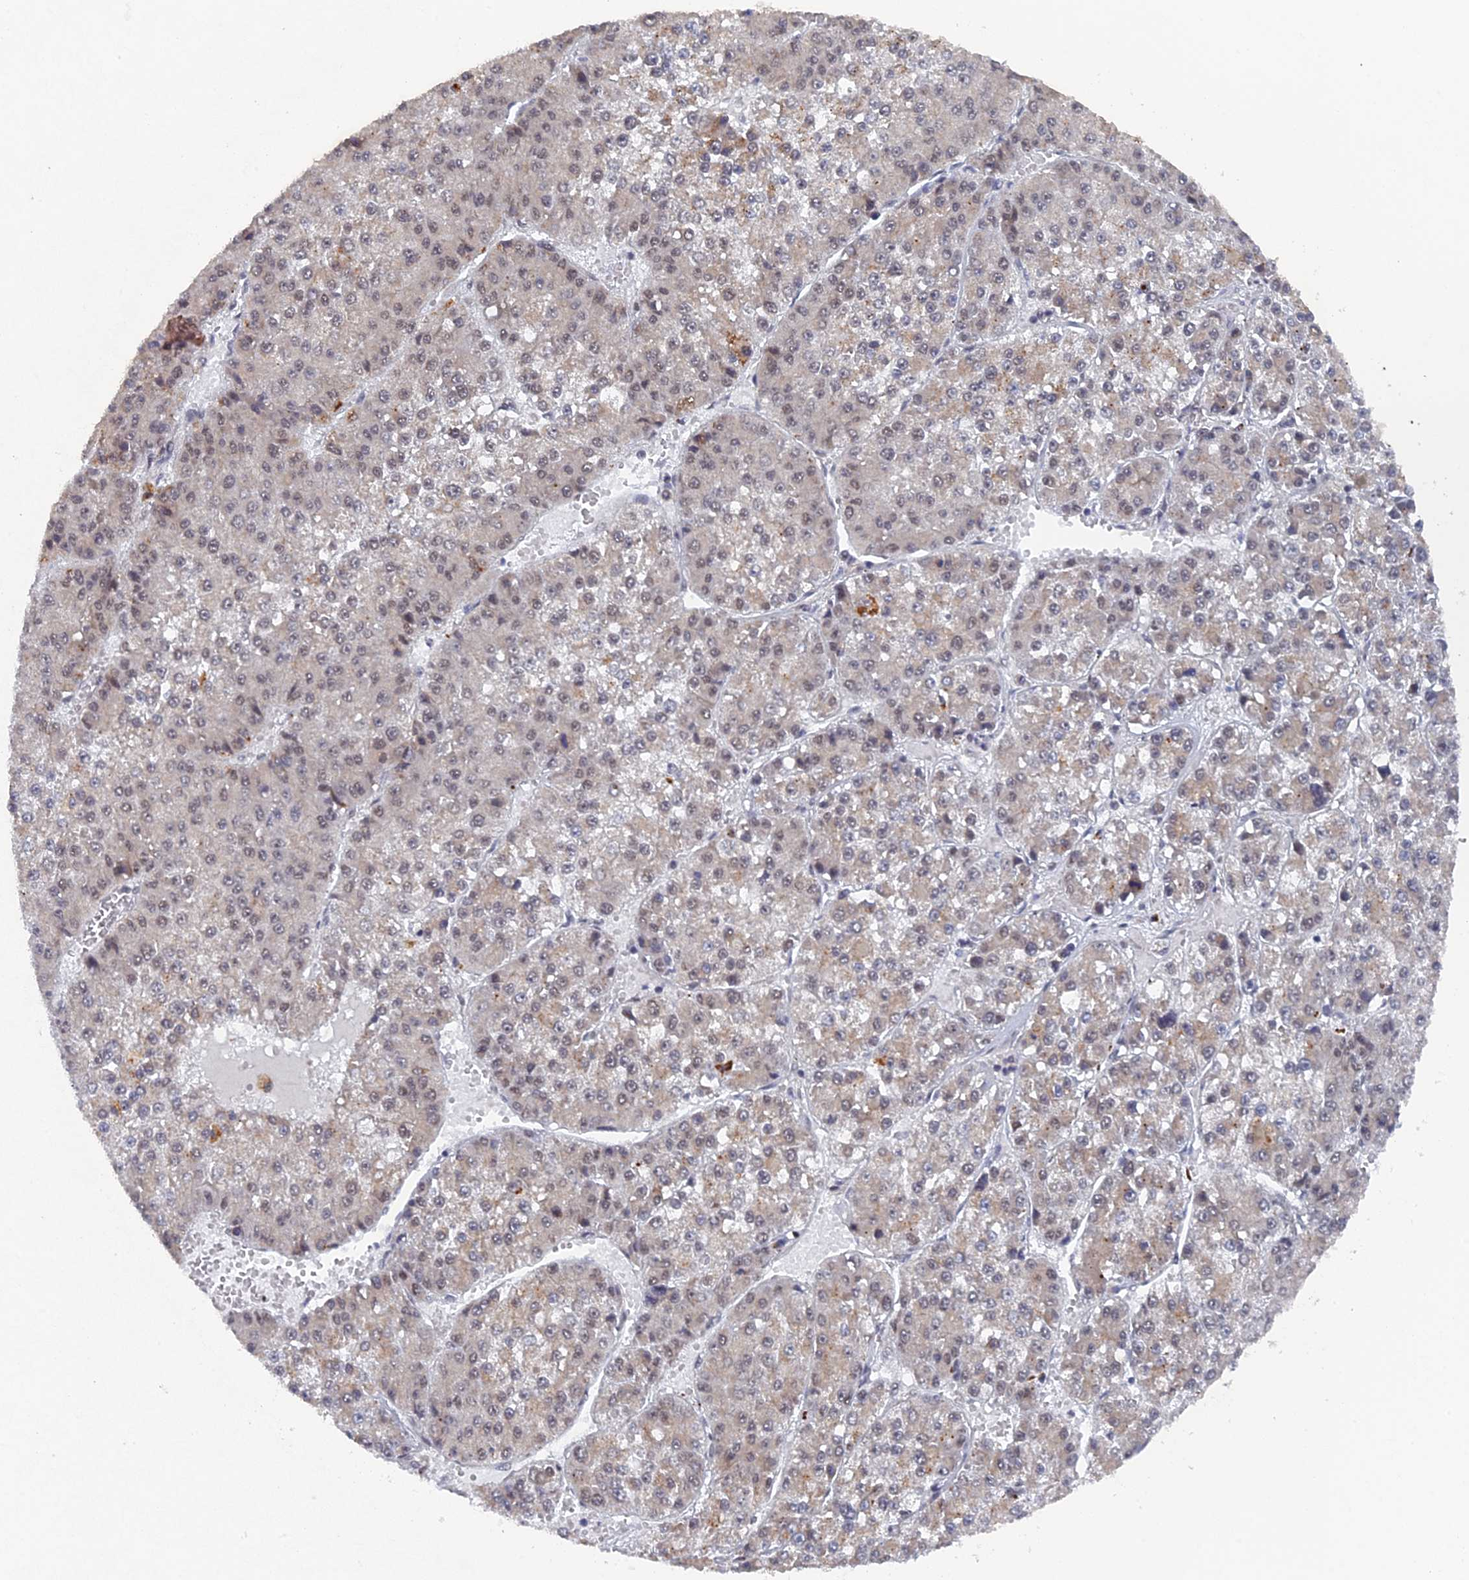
{"staining": {"intensity": "weak", "quantity": "<25%", "location": "cytoplasmic/membranous,nuclear"}, "tissue": "liver cancer", "cell_type": "Tumor cells", "image_type": "cancer", "snomed": [{"axis": "morphology", "description": "Carcinoma, Hepatocellular, NOS"}, {"axis": "topography", "description": "Liver"}], "caption": "DAB (3,3'-diaminobenzidine) immunohistochemical staining of human hepatocellular carcinoma (liver) reveals no significant staining in tumor cells. (DAB IHC, high magnification).", "gene": "MIGA2", "patient": {"sex": "female", "age": 73}}